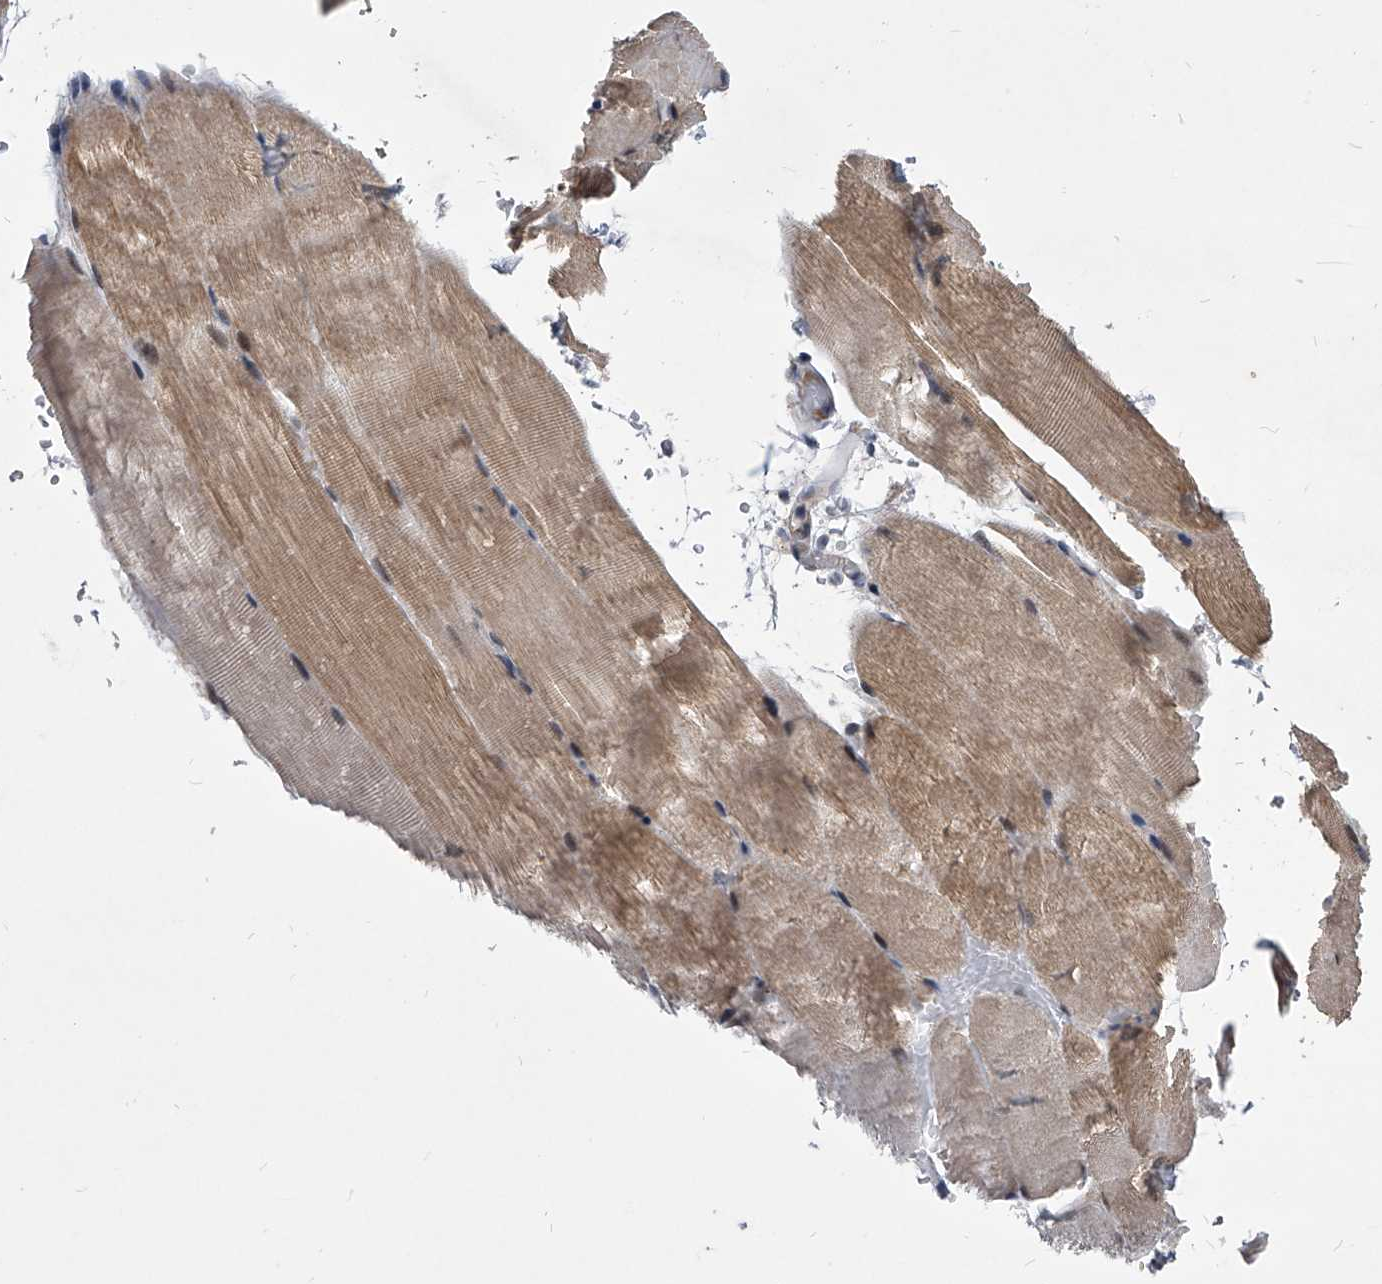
{"staining": {"intensity": "weak", "quantity": "25%-75%", "location": "cytoplasmic/membranous"}, "tissue": "skeletal muscle", "cell_type": "Myocytes", "image_type": "normal", "snomed": [{"axis": "morphology", "description": "Normal tissue, NOS"}, {"axis": "topography", "description": "Skeletal muscle"}, {"axis": "topography", "description": "Parathyroid gland"}], "caption": "DAB (3,3'-diaminobenzidine) immunohistochemical staining of normal skeletal muscle displays weak cytoplasmic/membranous protein expression in approximately 25%-75% of myocytes.", "gene": "ZNF76", "patient": {"sex": "female", "age": 37}}